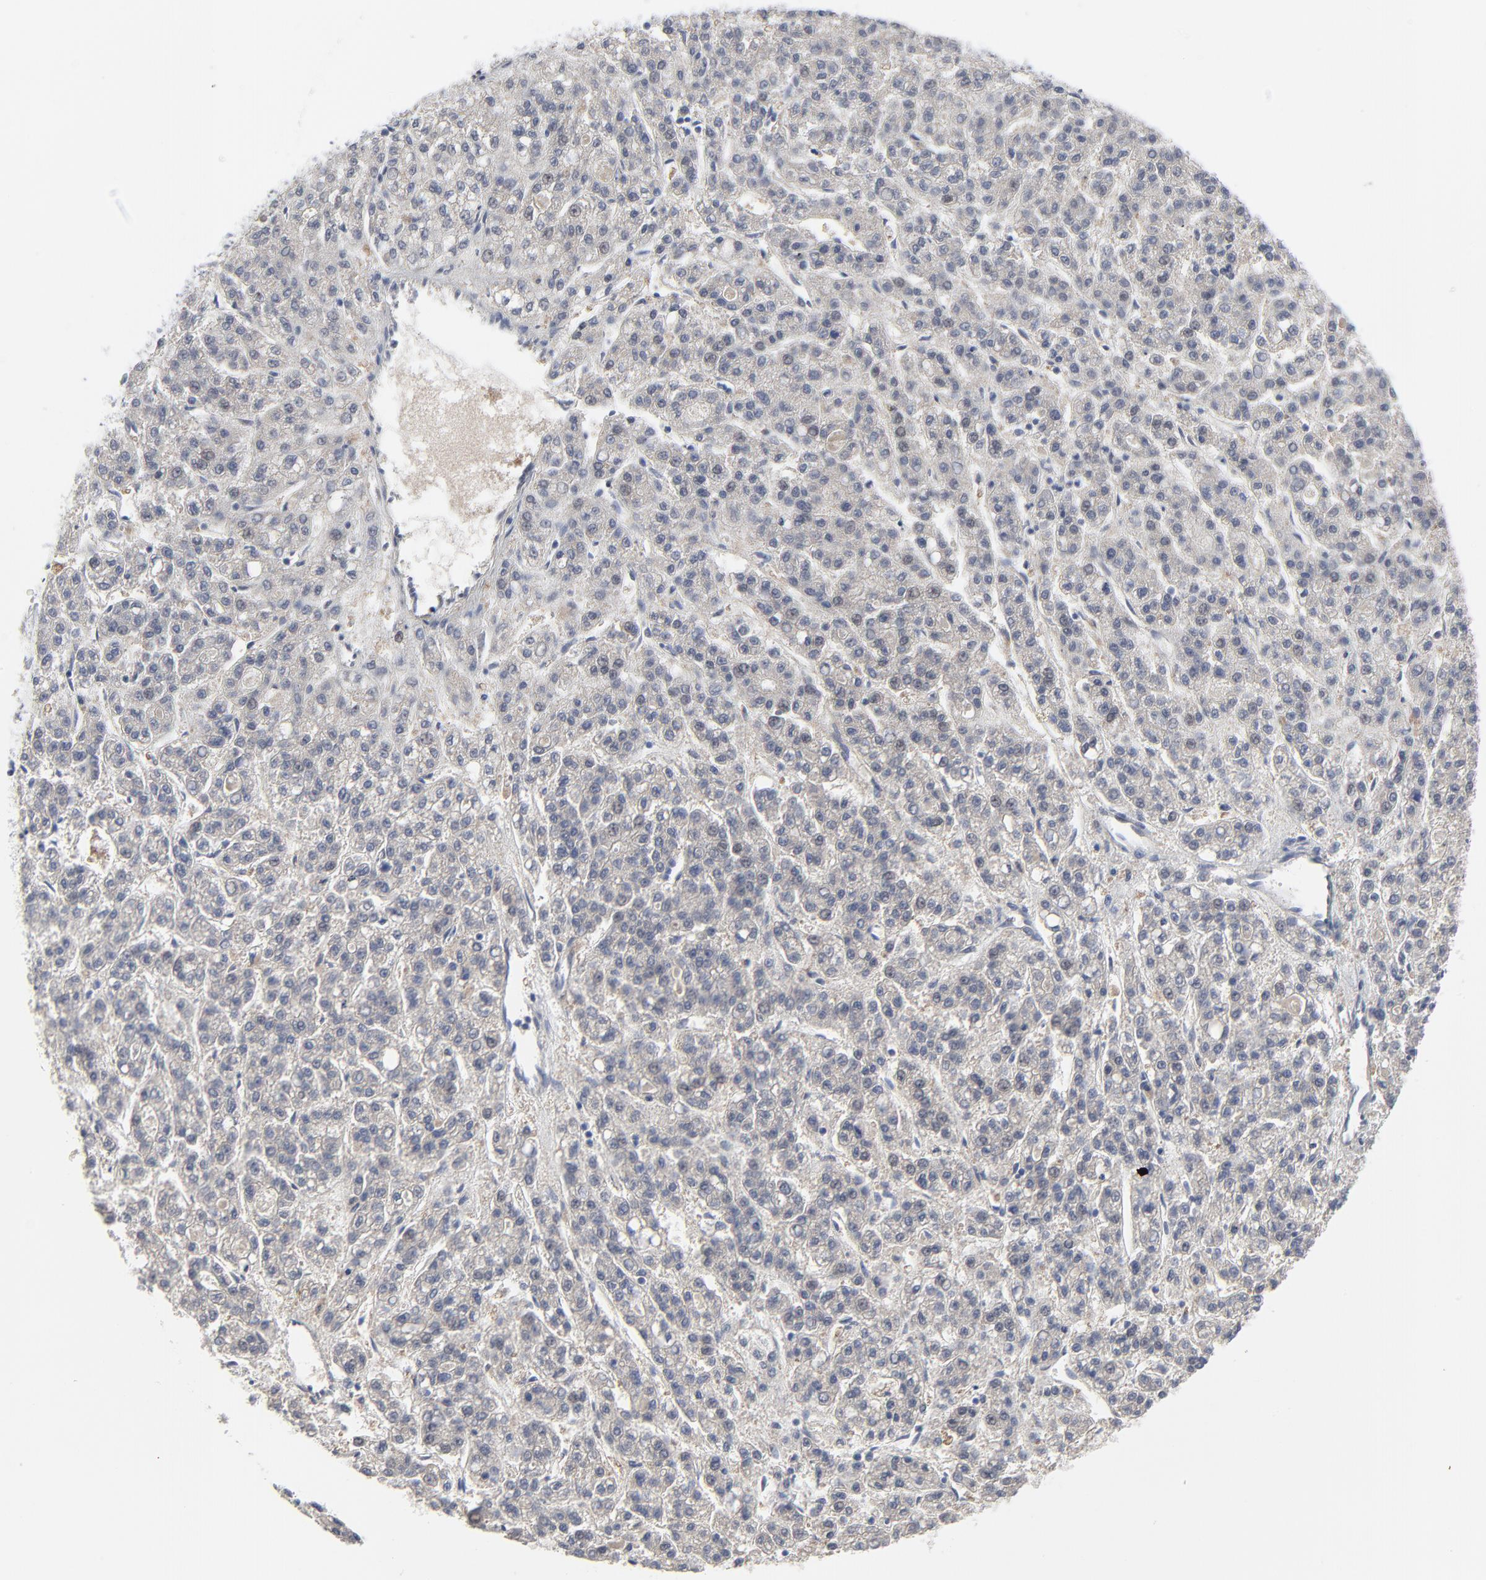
{"staining": {"intensity": "weak", "quantity": "<25%", "location": "nuclear"}, "tissue": "liver cancer", "cell_type": "Tumor cells", "image_type": "cancer", "snomed": [{"axis": "morphology", "description": "Carcinoma, Hepatocellular, NOS"}, {"axis": "topography", "description": "Liver"}], "caption": "The image exhibits no staining of tumor cells in liver hepatocellular carcinoma.", "gene": "ZNF589", "patient": {"sex": "male", "age": 70}}